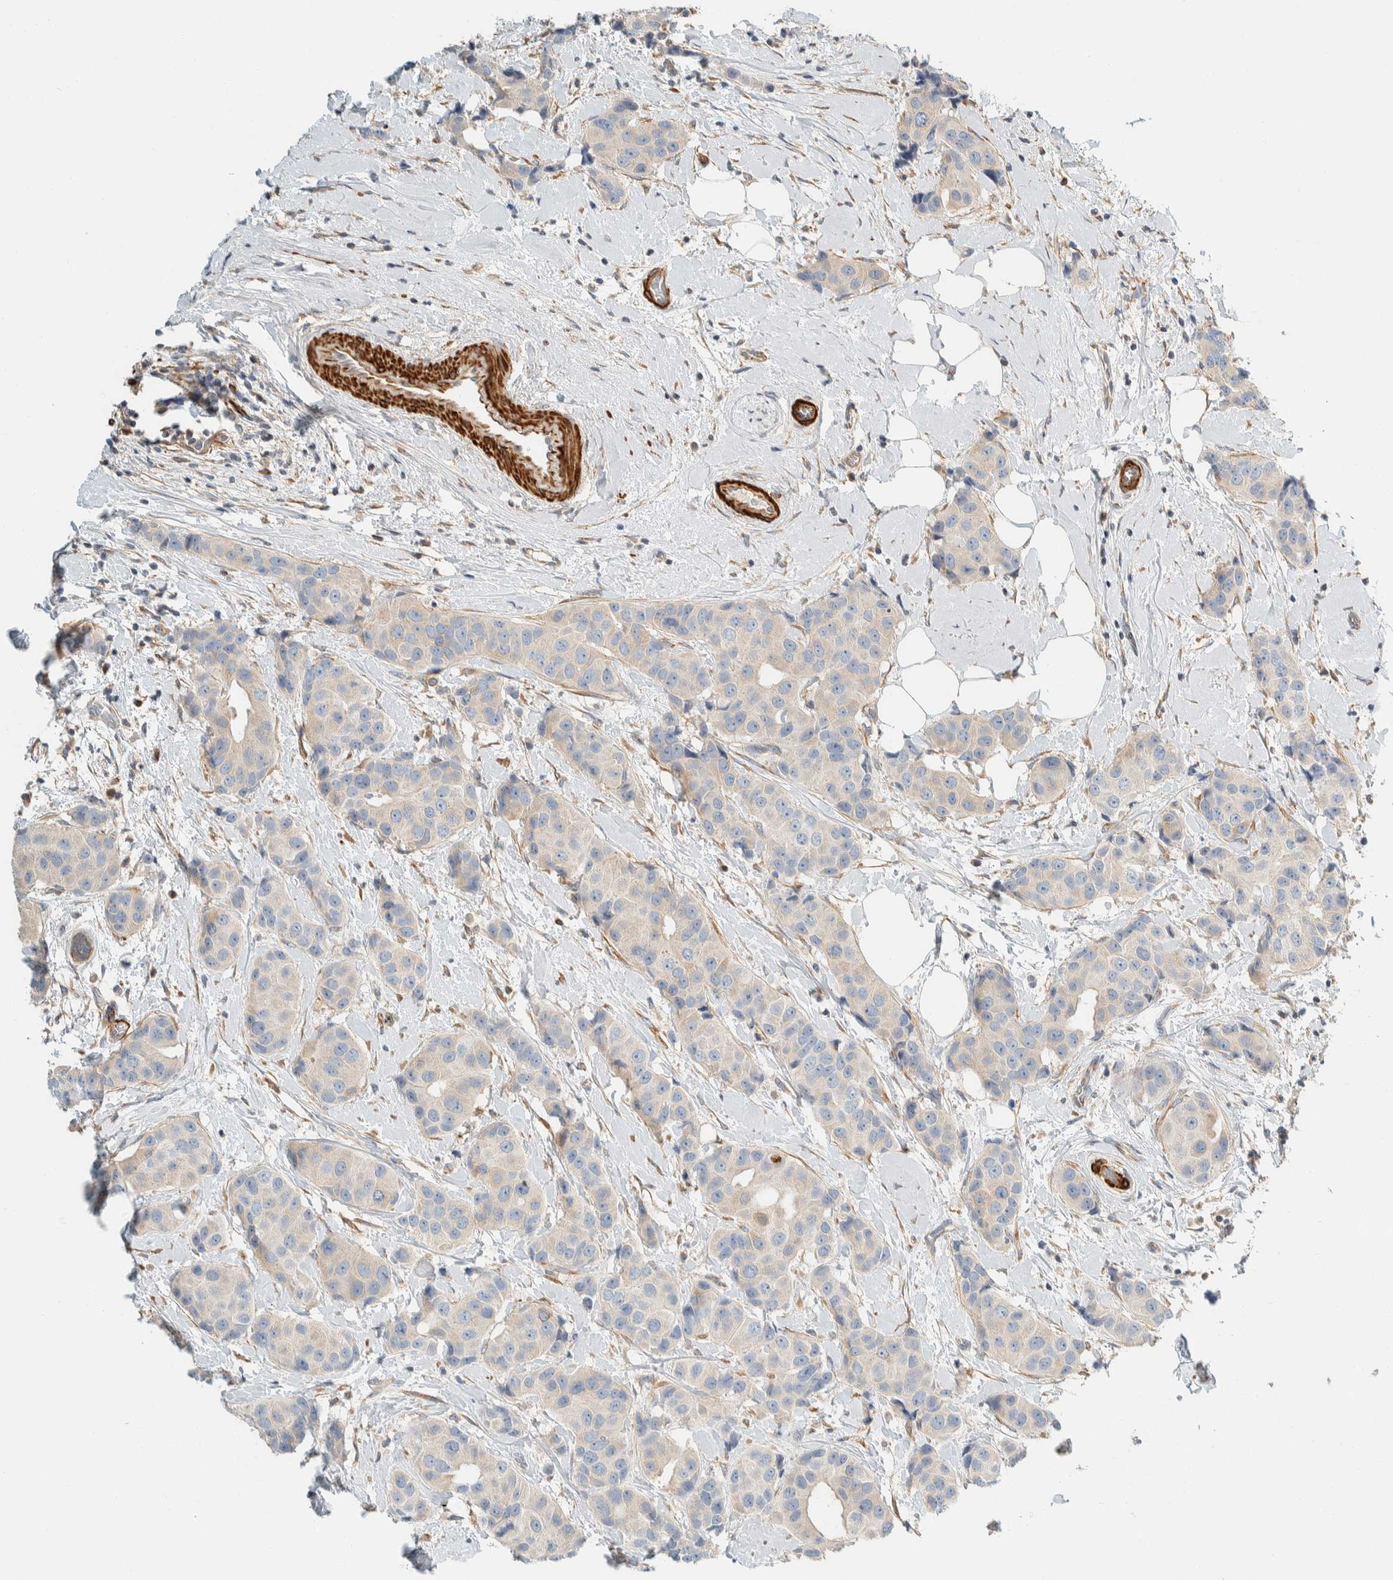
{"staining": {"intensity": "weak", "quantity": "<25%", "location": "cytoplasmic/membranous"}, "tissue": "breast cancer", "cell_type": "Tumor cells", "image_type": "cancer", "snomed": [{"axis": "morphology", "description": "Normal tissue, NOS"}, {"axis": "morphology", "description": "Duct carcinoma"}, {"axis": "topography", "description": "Breast"}], "caption": "Immunohistochemistry (IHC) of human breast infiltrating ductal carcinoma exhibits no expression in tumor cells.", "gene": "CDR2", "patient": {"sex": "female", "age": 39}}